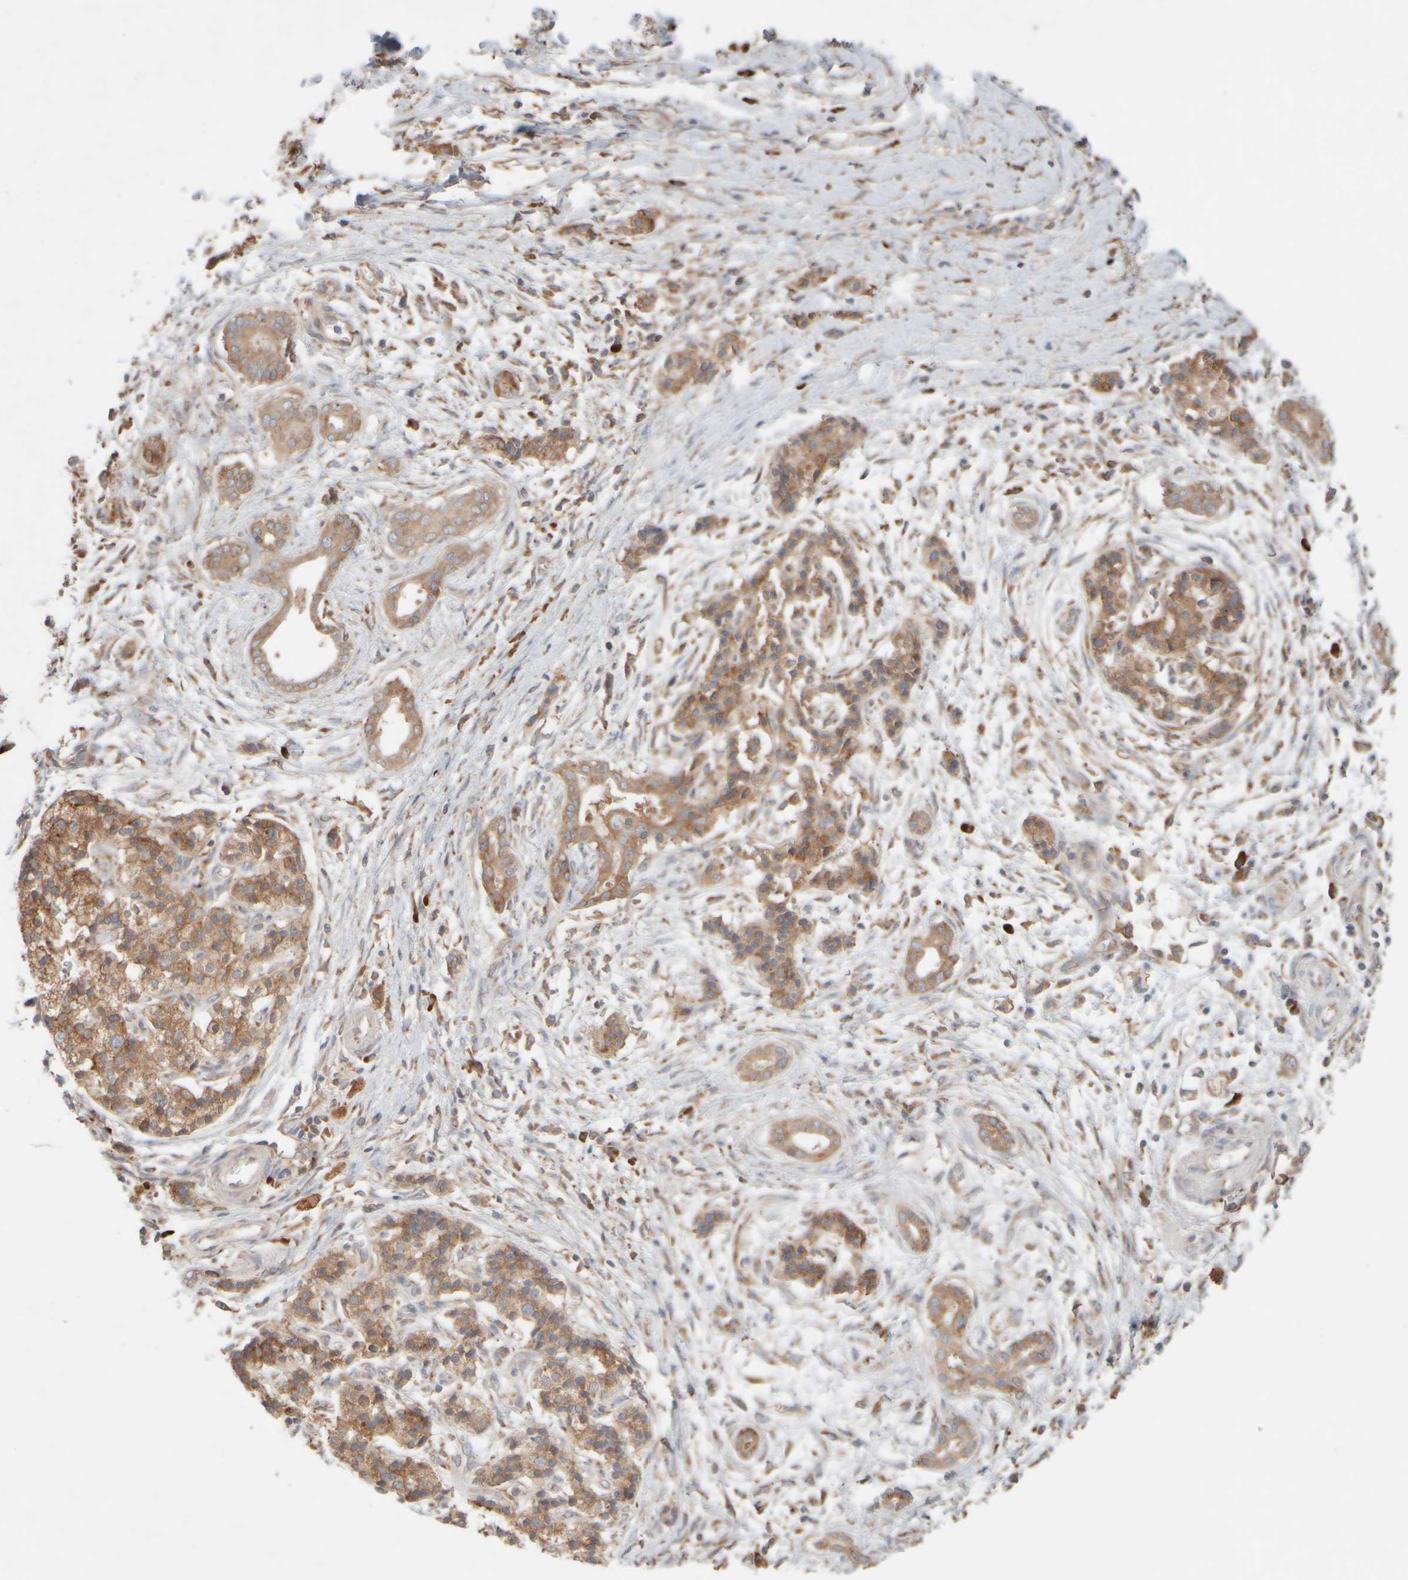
{"staining": {"intensity": "moderate", "quantity": ">75%", "location": "cytoplasmic/membranous"}, "tissue": "pancreatic cancer", "cell_type": "Tumor cells", "image_type": "cancer", "snomed": [{"axis": "morphology", "description": "Adenocarcinoma, NOS"}, {"axis": "topography", "description": "Pancreas"}], "caption": "Immunohistochemistry (IHC) micrograph of human adenocarcinoma (pancreatic) stained for a protein (brown), which exhibits medium levels of moderate cytoplasmic/membranous staining in approximately >75% of tumor cells.", "gene": "EIF2B3", "patient": {"sex": "male", "age": 59}}